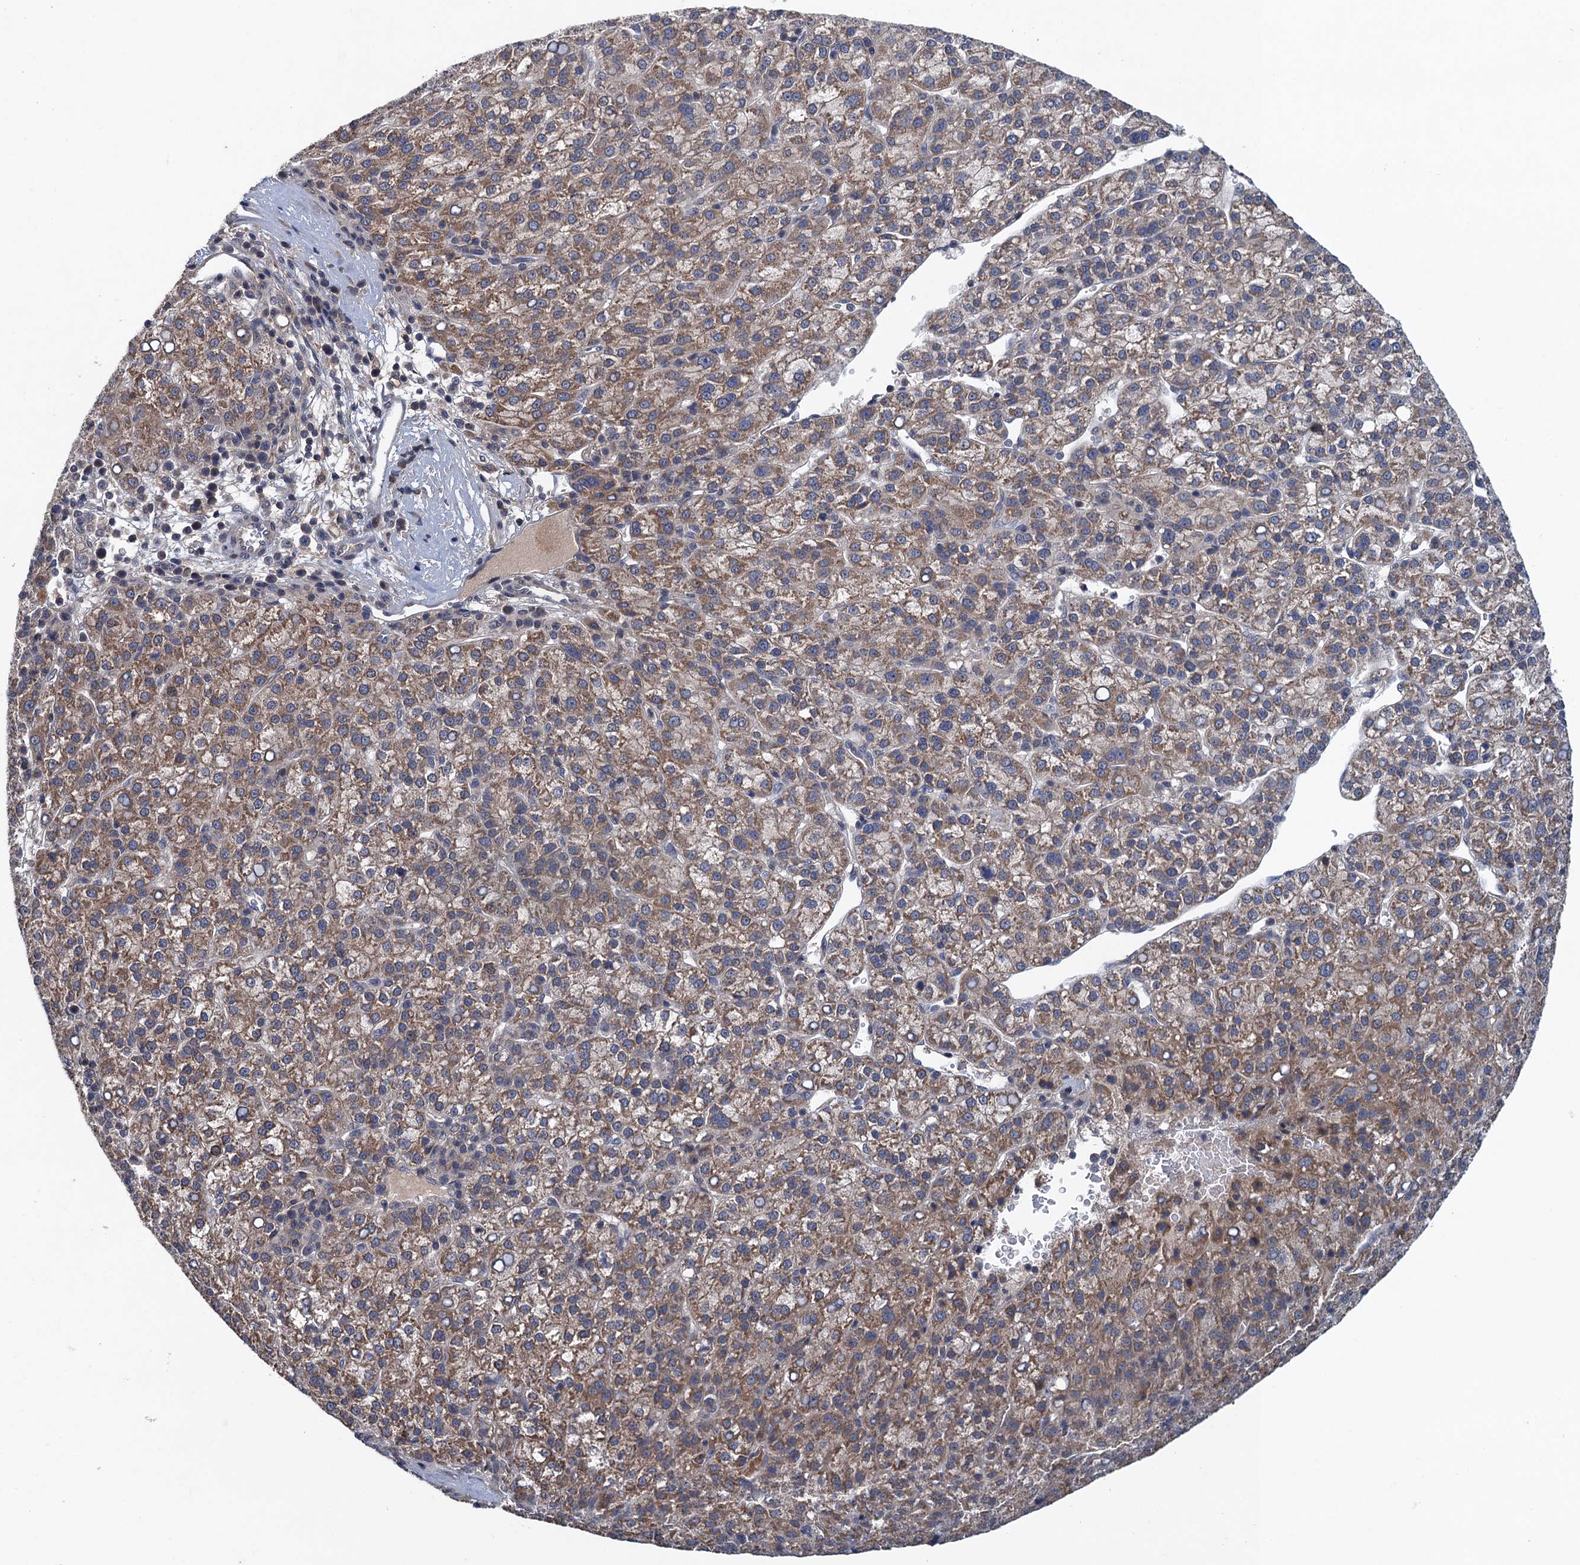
{"staining": {"intensity": "moderate", "quantity": "25%-75%", "location": "cytoplasmic/membranous"}, "tissue": "liver cancer", "cell_type": "Tumor cells", "image_type": "cancer", "snomed": [{"axis": "morphology", "description": "Carcinoma, Hepatocellular, NOS"}, {"axis": "topography", "description": "Liver"}], "caption": "DAB immunohistochemical staining of hepatocellular carcinoma (liver) displays moderate cytoplasmic/membranous protein positivity in about 25%-75% of tumor cells.", "gene": "MDM1", "patient": {"sex": "female", "age": 58}}